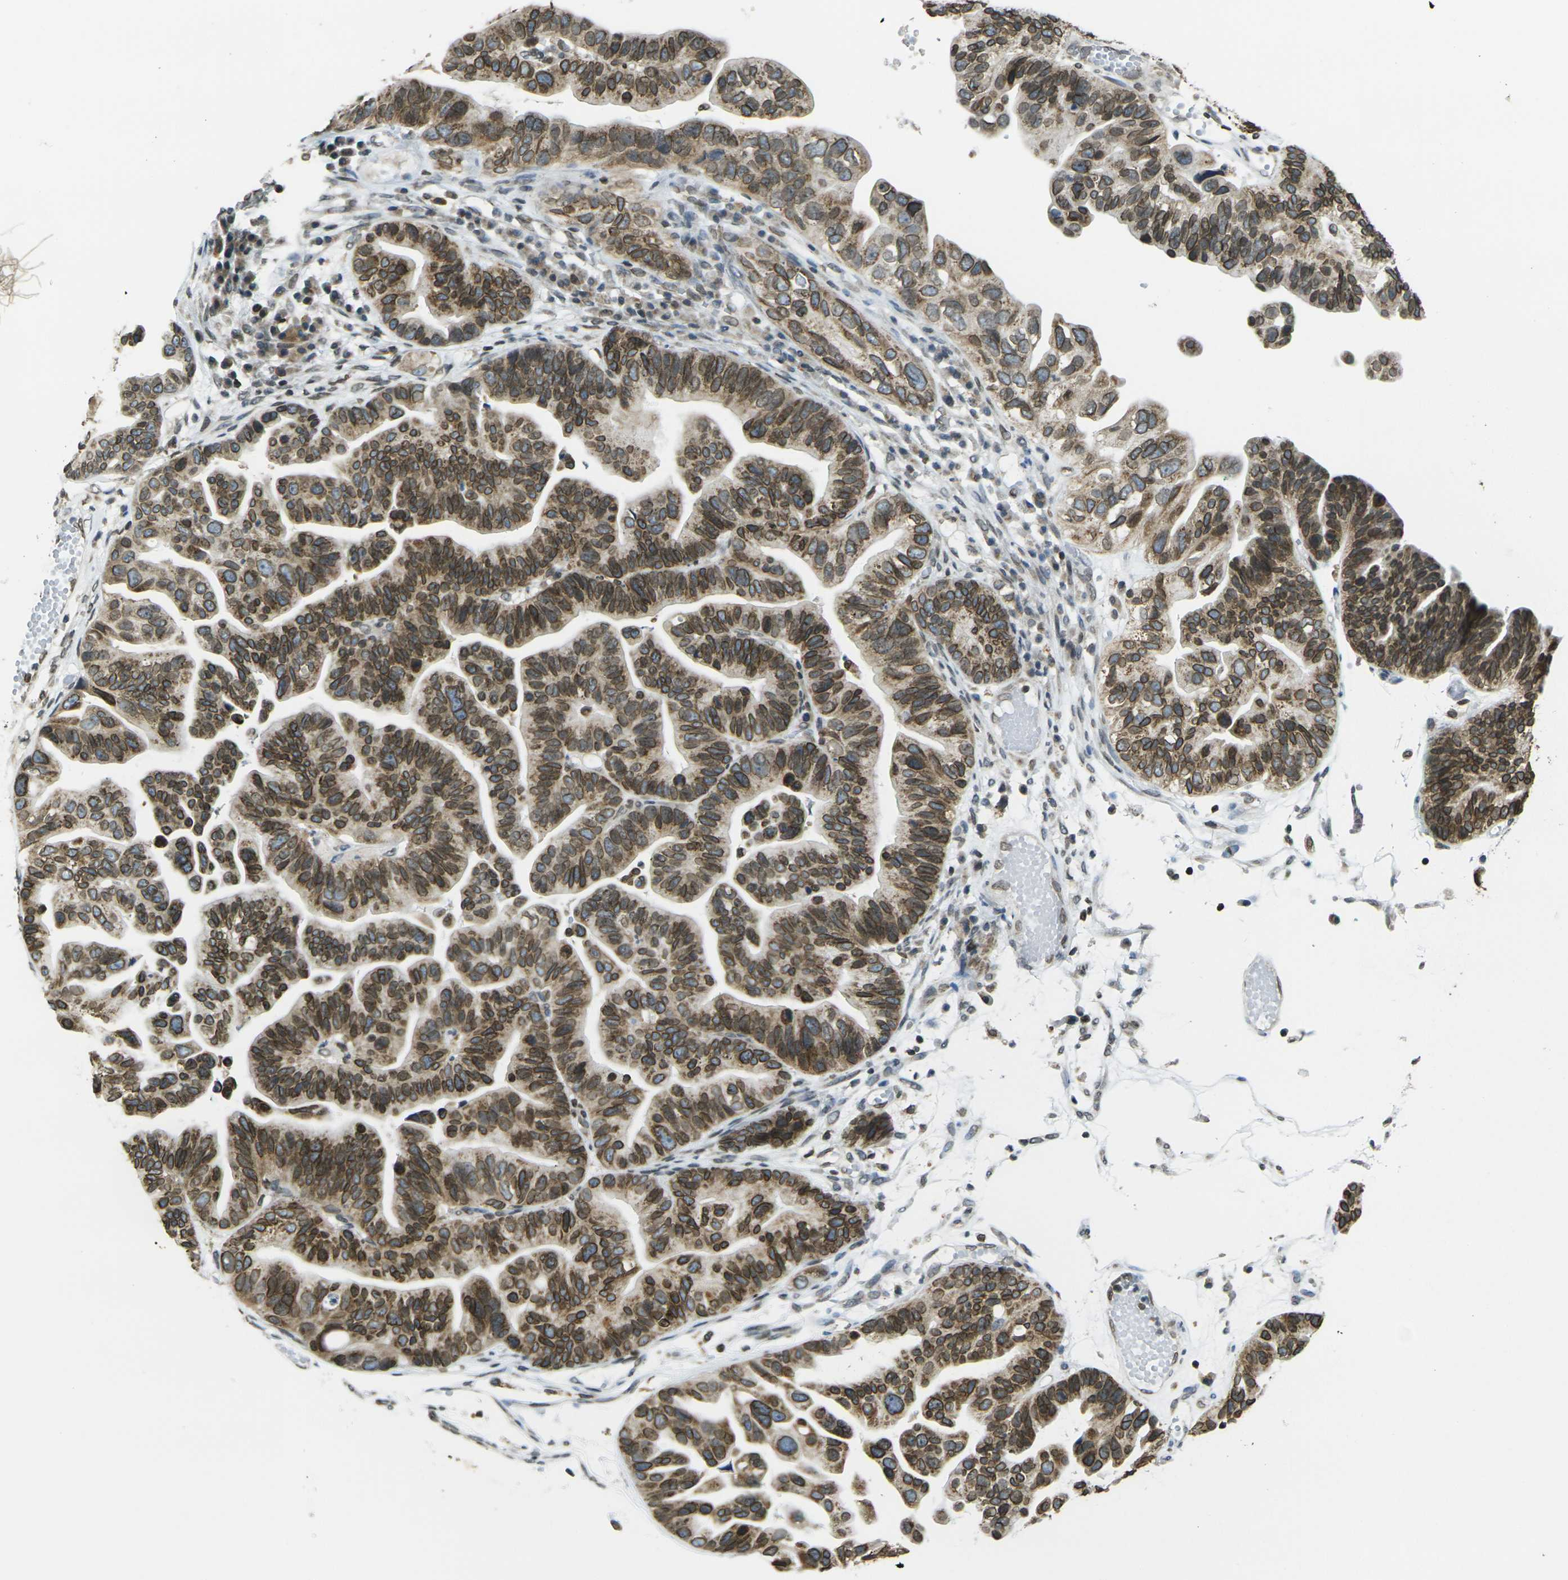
{"staining": {"intensity": "strong", "quantity": ">75%", "location": "cytoplasmic/membranous,nuclear"}, "tissue": "ovarian cancer", "cell_type": "Tumor cells", "image_type": "cancer", "snomed": [{"axis": "morphology", "description": "Cystadenocarcinoma, serous, NOS"}, {"axis": "topography", "description": "Ovary"}], "caption": "Tumor cells demonstrate high levels of strong cytoplasmic/membranous and nuclear positivity in about >75% of cells in ovarian cancer.", "gene": "BRDT", "patient": {"sex": "female", "age": 56}}